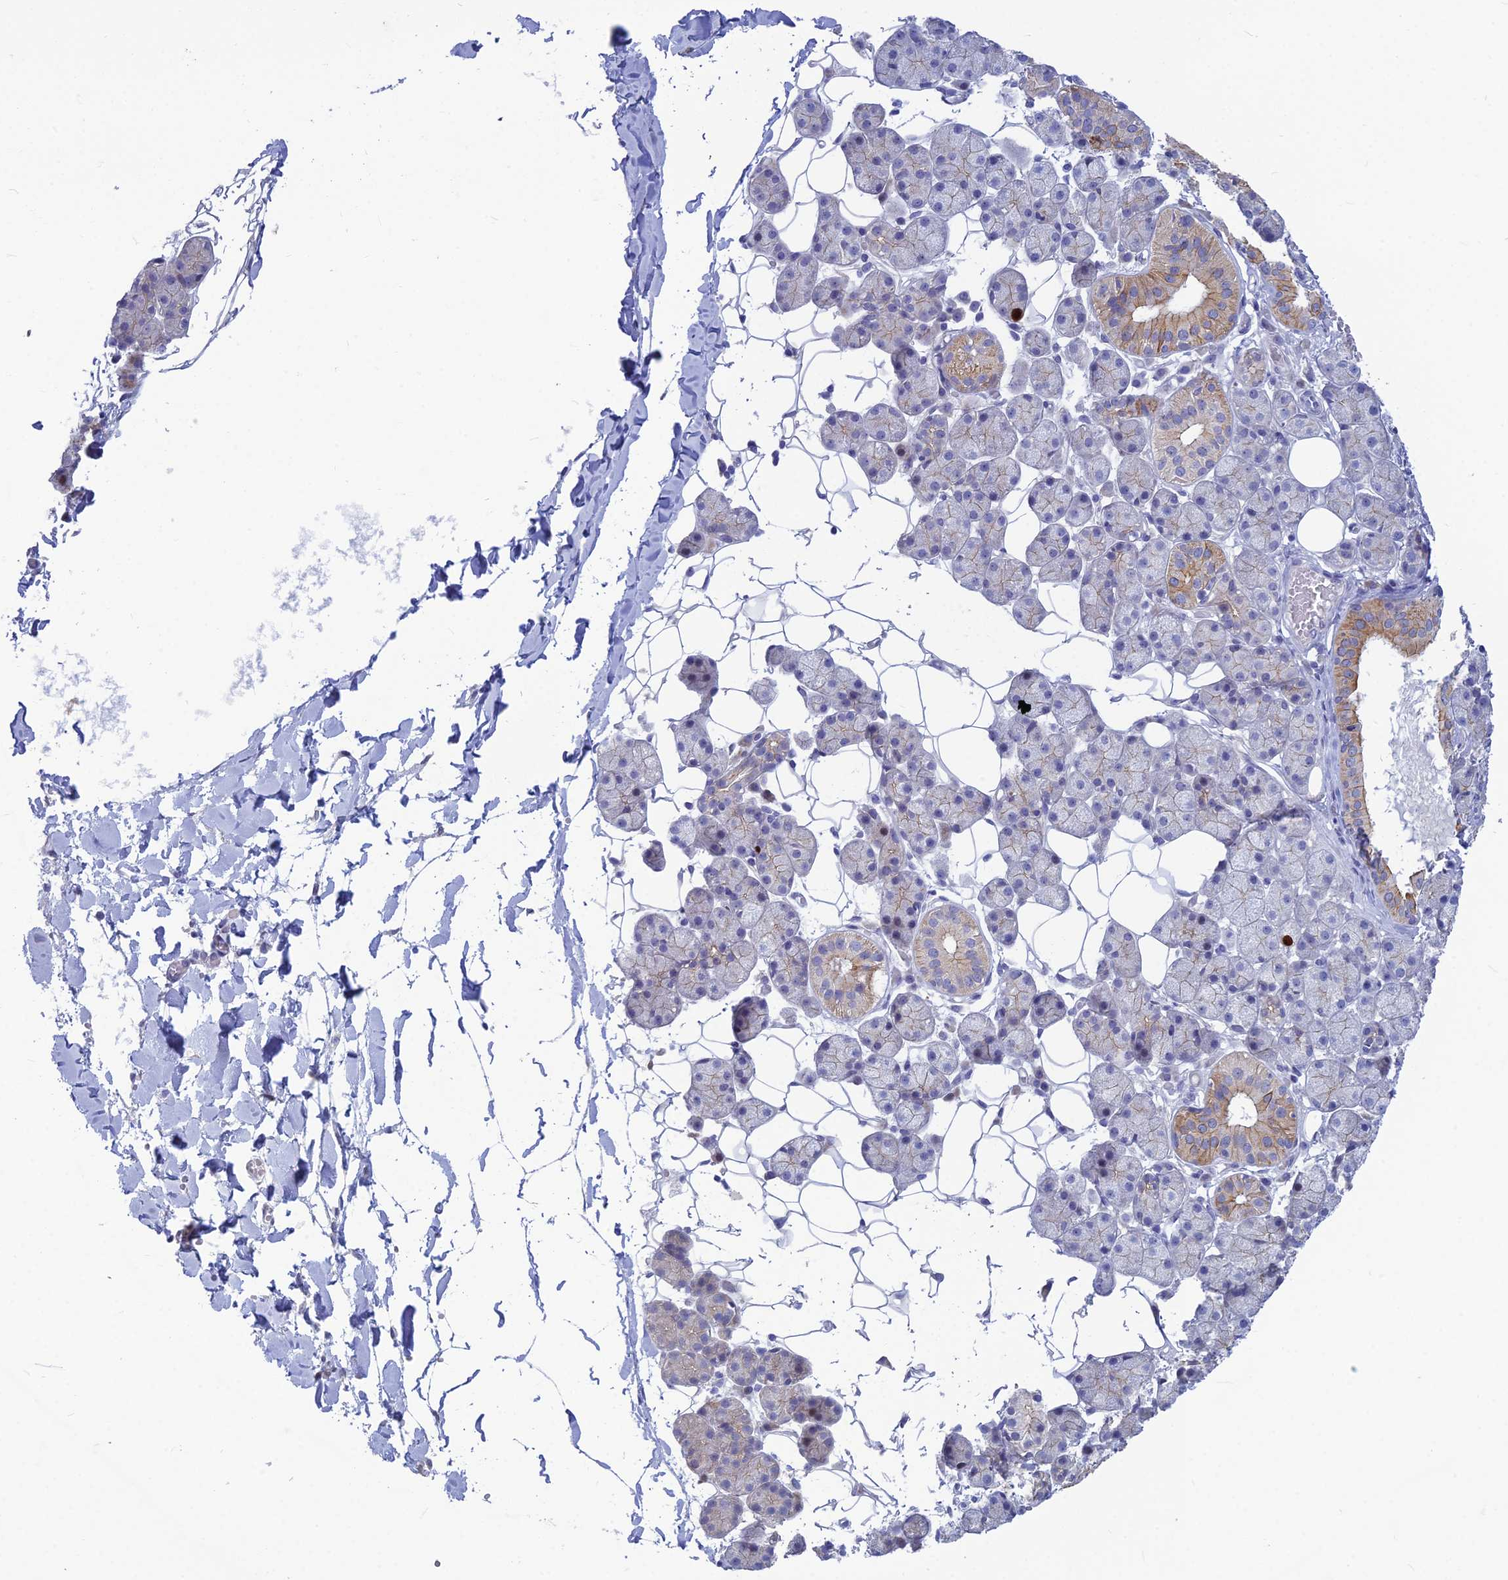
{"staining": {"intensity": "moderate", "quantity": "<25%", "location": "cytoplasmic/membranous"}, "tissue": "salivary gland", "cell_type": "Glandular cells", "image_type": "normal", "snomed": [{"axis": "morphology", "description": "Normal tissue, NOS"}, {"axis": "topography", "description": "Salivary gland"}], "caption": "Moderate cytoplasmic/membranous protein staining is present in approximately <25% of glandular cells in salivary gland.", "gene": "ENSG00000285920", "patient": {"sex": "female", "age": 33}}